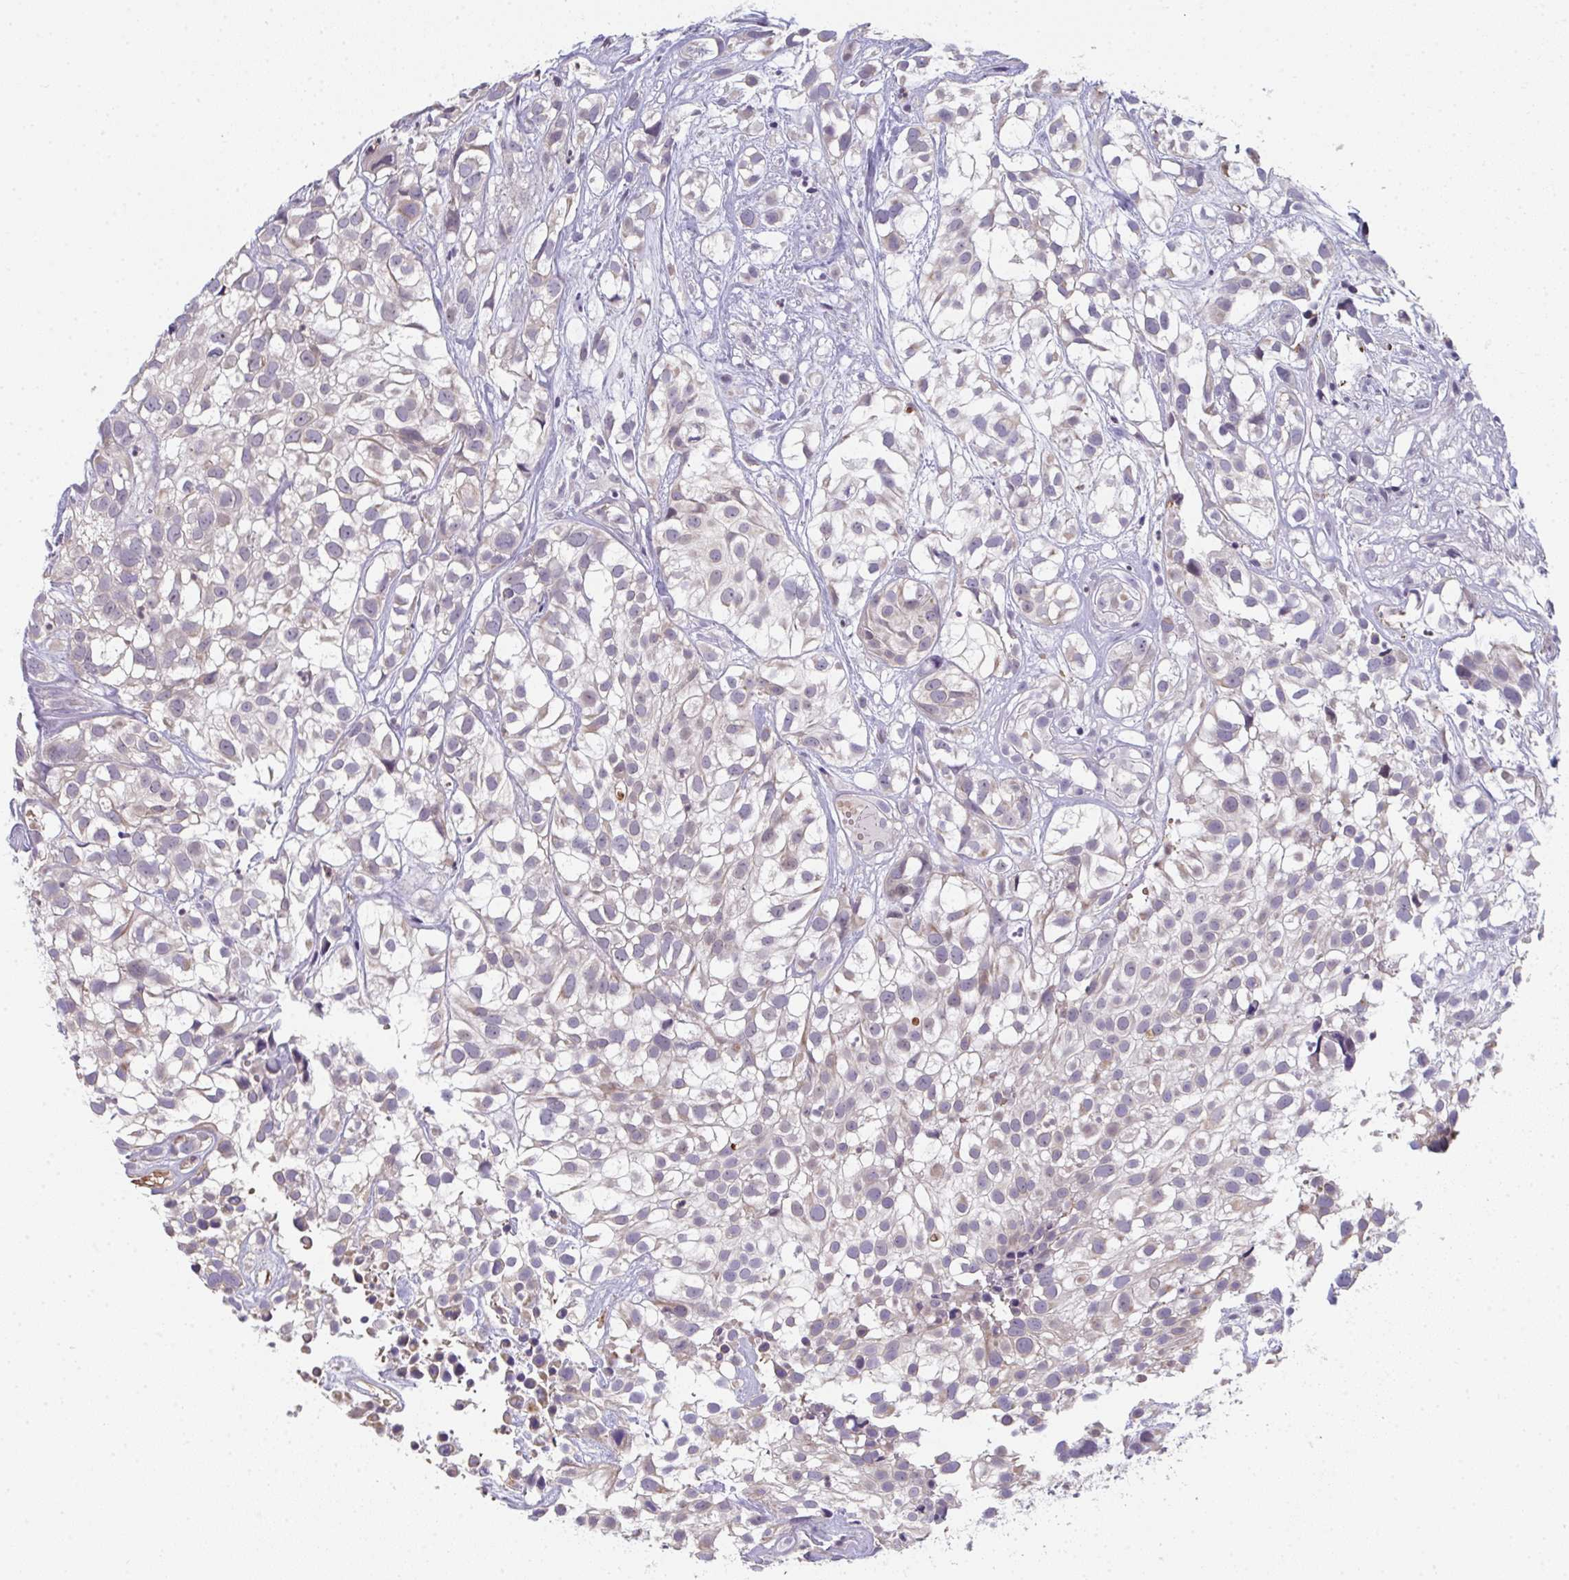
{"staining": {"intensity": "weak", "quantity": "<25%", "location": "cytoplasmic/membranous,nuclear"}, "tissue": "urothelial cancer", "cell_type": "Tumor cells", "image_type": "cancer", "snomed": [{"axis": "morphology", "description": "Urothelial carcinoma, High grade"}, {"axis": "topography", "description": "Urinary bladder"}], "caption": "Tumor cells show no significant positivity in urothelial cancer.", "gene": "RIOK1", "patient": {"sex": "male", "age": 56}}